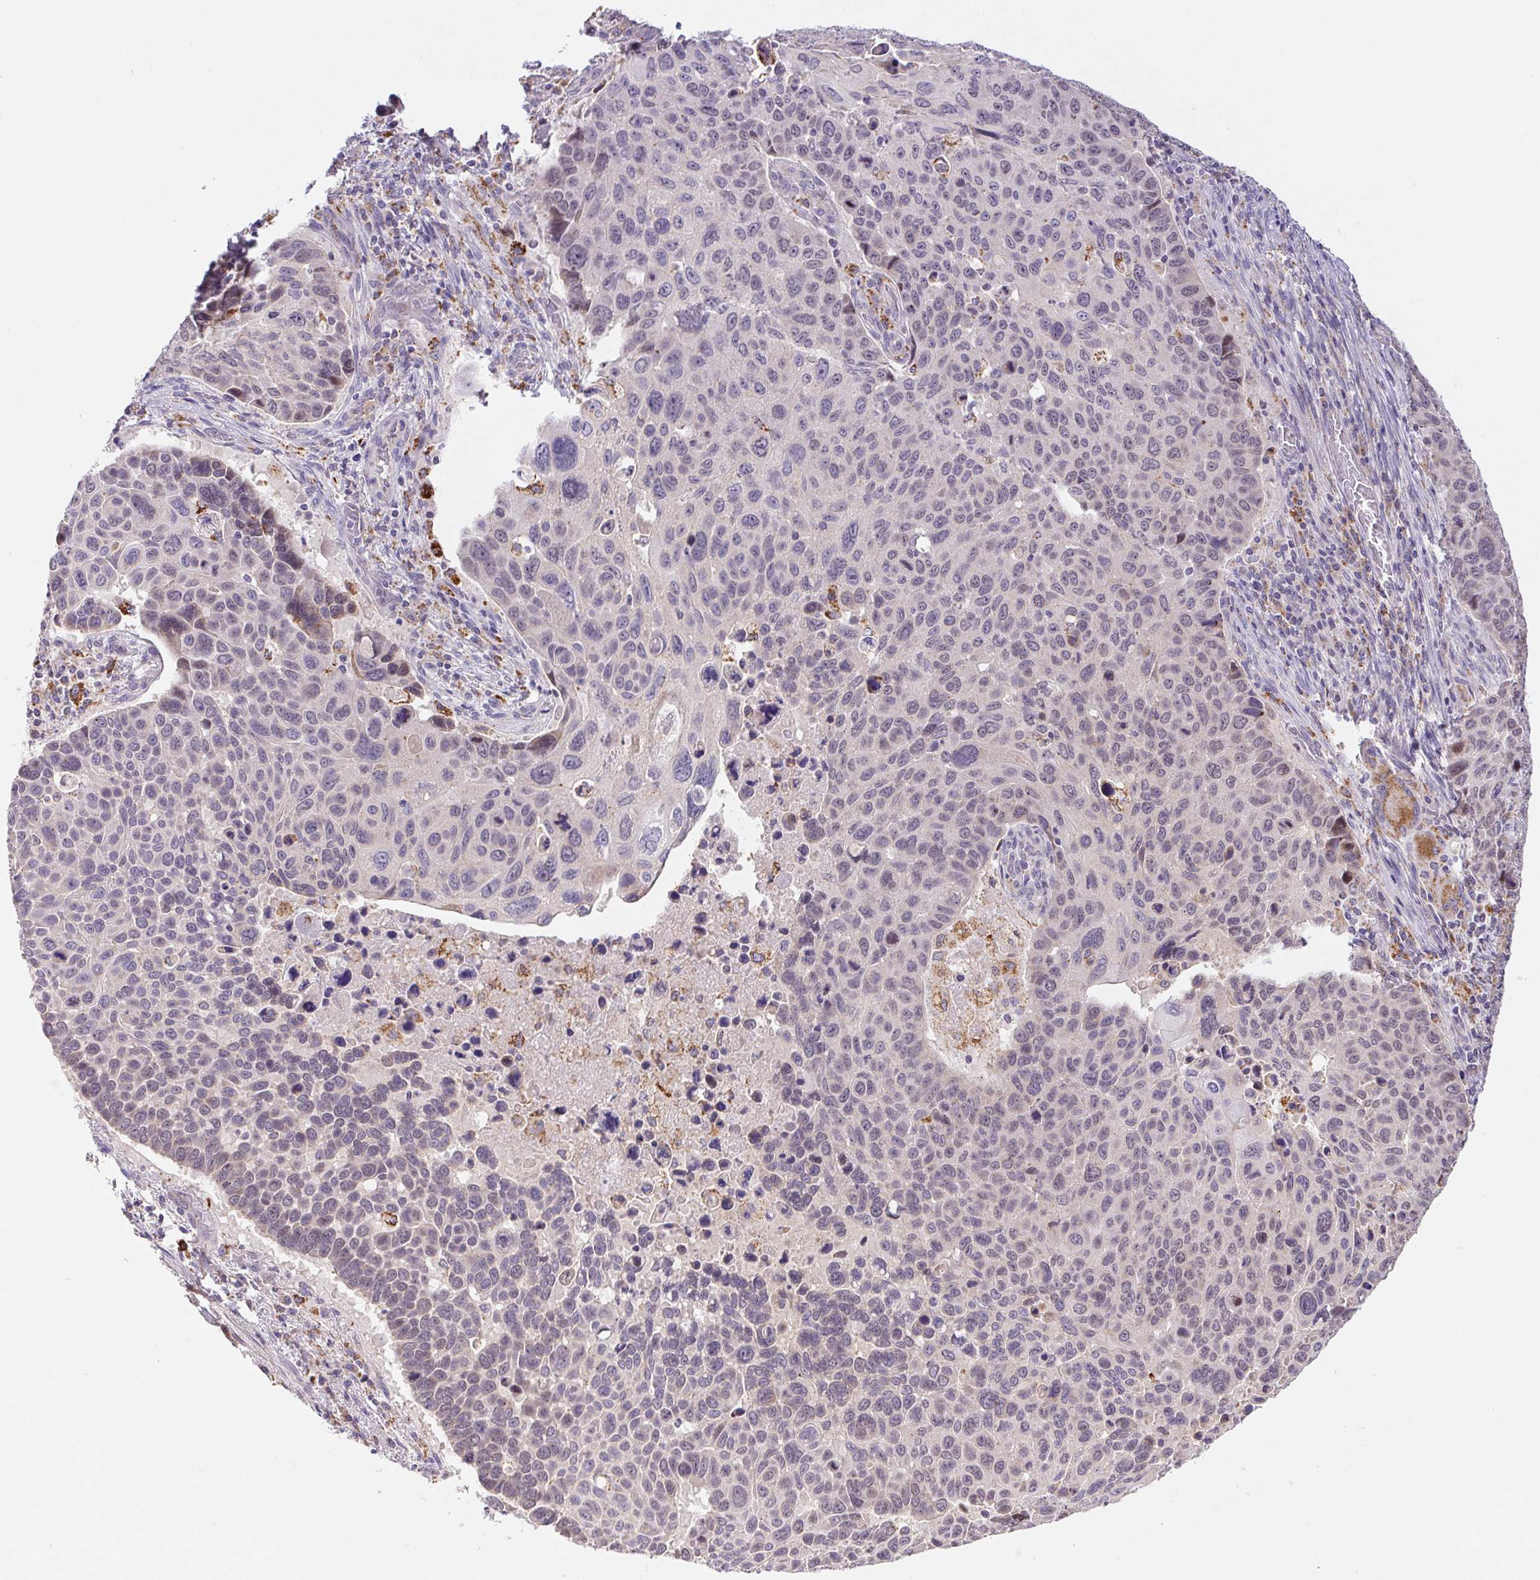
{"staining": {"intensity": "negative", "quantity": "none", "location": "none"}, "tissue": "lung cancer", "cell_type": "Tumor cells", "image_type": "cancer", "snomed": [{"axis": "morphology", "description": "Squamous cell carcinoma, NOS"}, {"axis": "topography", "description": "Lung"}], "caption": "DAB (3,3'-diaminobenzidine) immunohistochemical staining of human squamous cell carcinoma (lung) displays no significant expression in tumor cells. The staining was performed using DAB to visualize the protein expression in brown, while the nuclei were stained in blue with hematoxylin (Magnification: 20x).", "gene": "EMC6", "patient": {"sex": "male", "age": 68}}